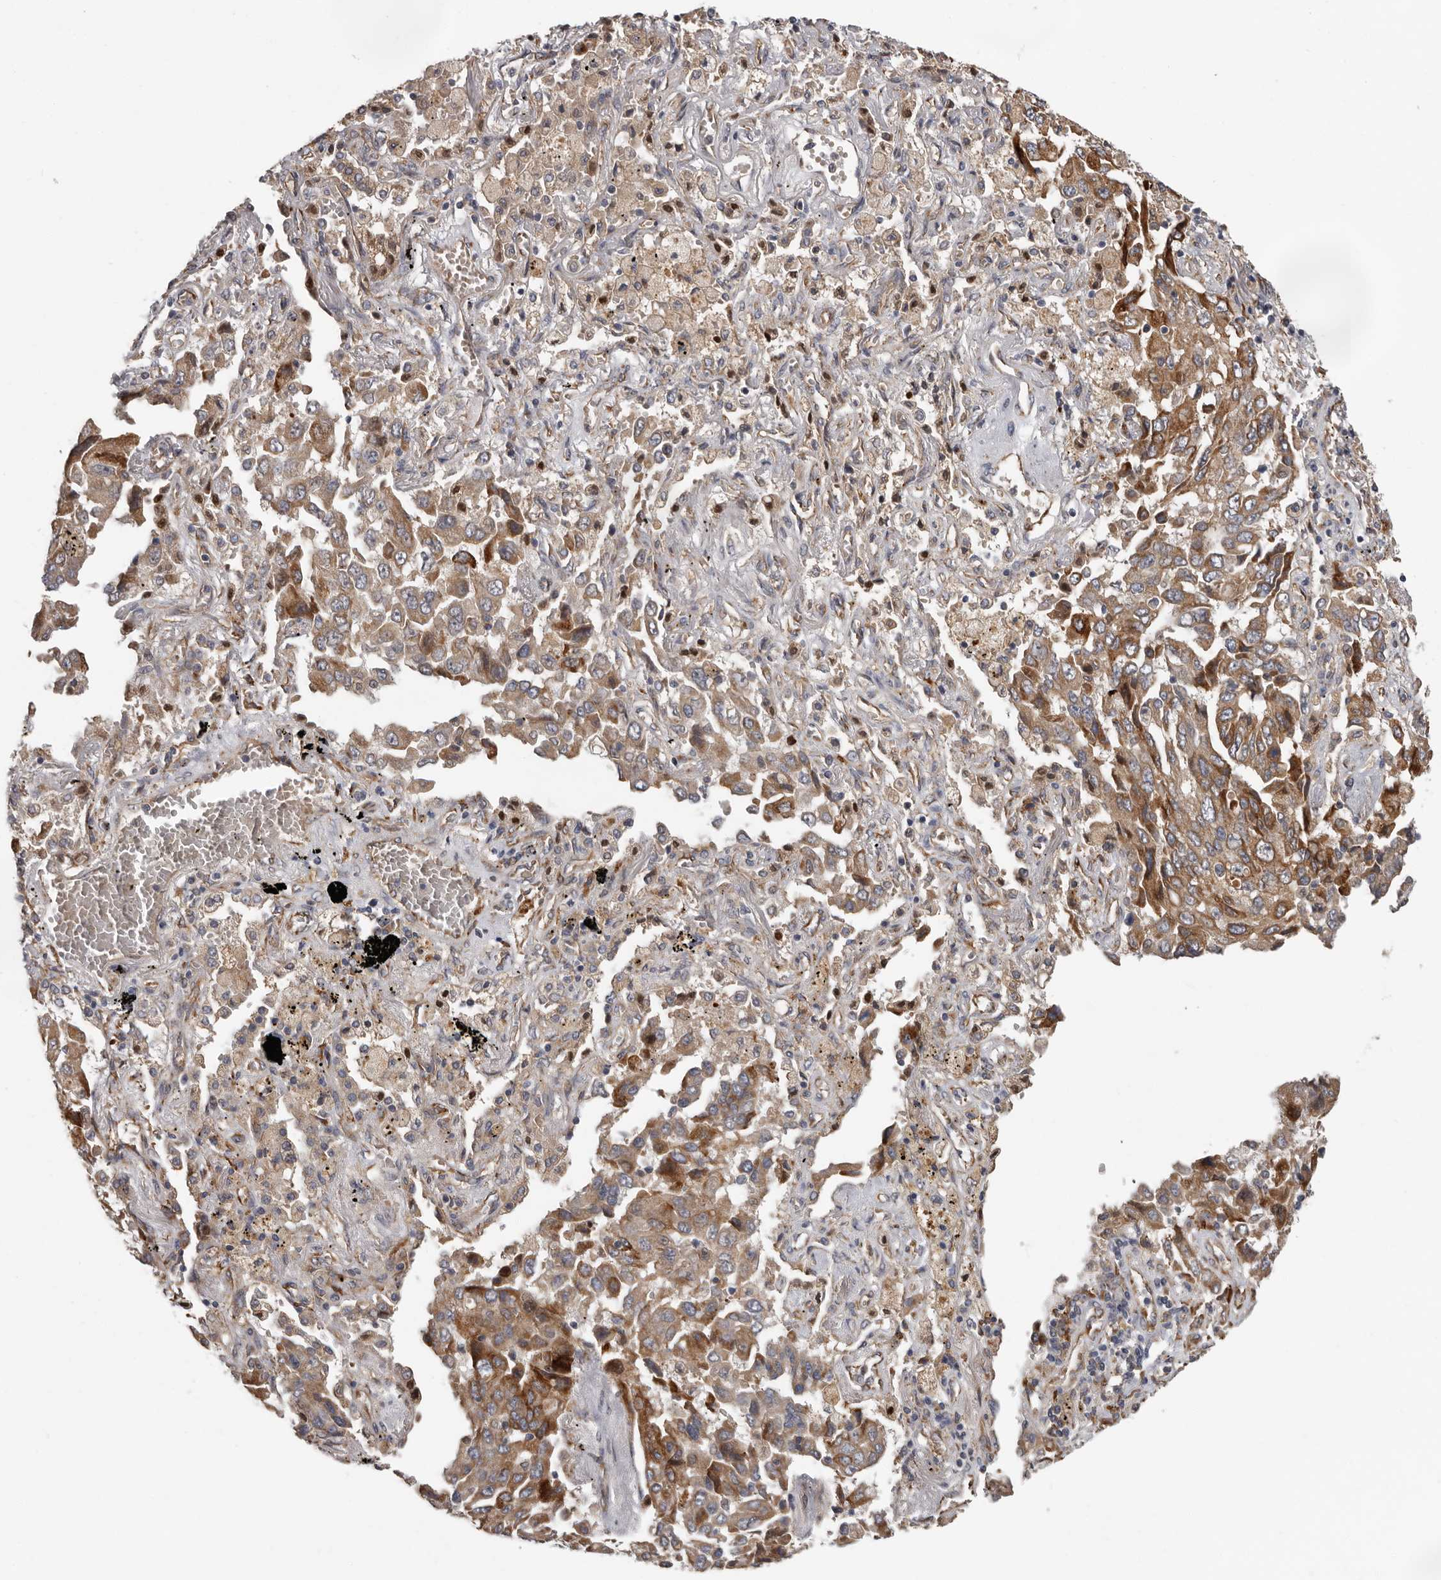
{"staining": {"intensity": "moderate", "quantity": ">75%", "location": "cytoplasmic/membranous"}, "tissue": "lung cancer", "cell_type": "Tumor cells", "image_type": "cancer", "snomed": [{"axis": "morphology", "description": "Adenocarcinoma, NOS"}, {"axis": "topography", "description": "Lung"}], "caption": "Moderate cytoplasmic/membranous protein expression is appreciated in approximately >75% of tumor cells in lung cancer.", "gene": "MTF1", "patient": {"sex": "female", "age": 65}}